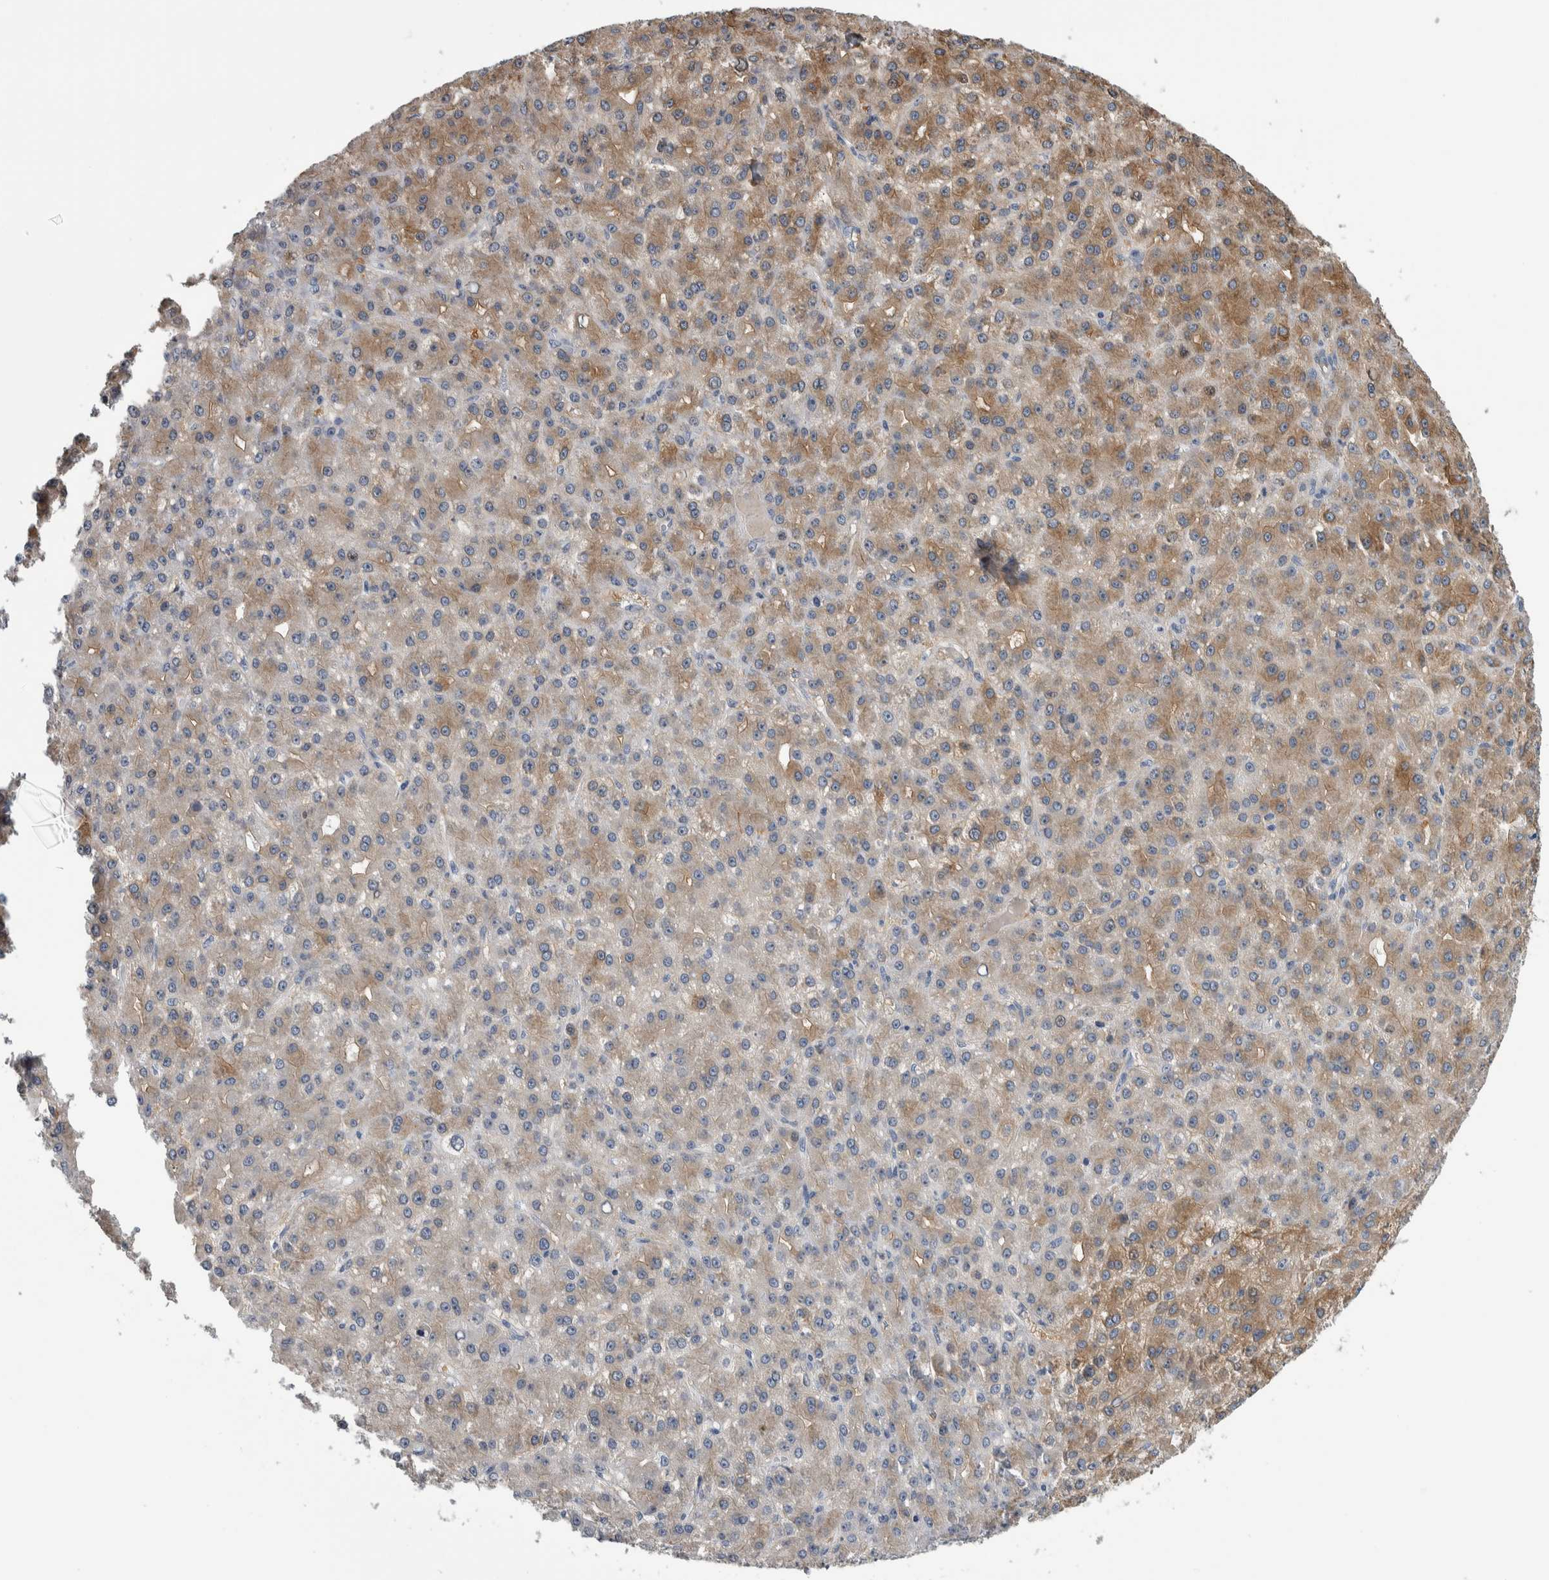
{"staining": {"intensity": "moderate", "quantity": ">75%", "location": "cytoplasmic/membranous"}, "tissue": "liver cancer", "cell_type": "Tumor cells", "image_type": "cancer", "snomed": [{"axis": "morphology", "description": "Carcinoma, Hepatocellular, NOS"}, {"axis": "topography", "description": "Liver"}], "caption": "Immunohistochemistry (IHC) (DAB) staining of liver cancer (hepatocellular carcinoma) displays moderate cytoplasmic/membranous protein staining in about >75% of tumor cells.", "gene": "COL14A1", "patient": {"sex": "male", "age": 67}}